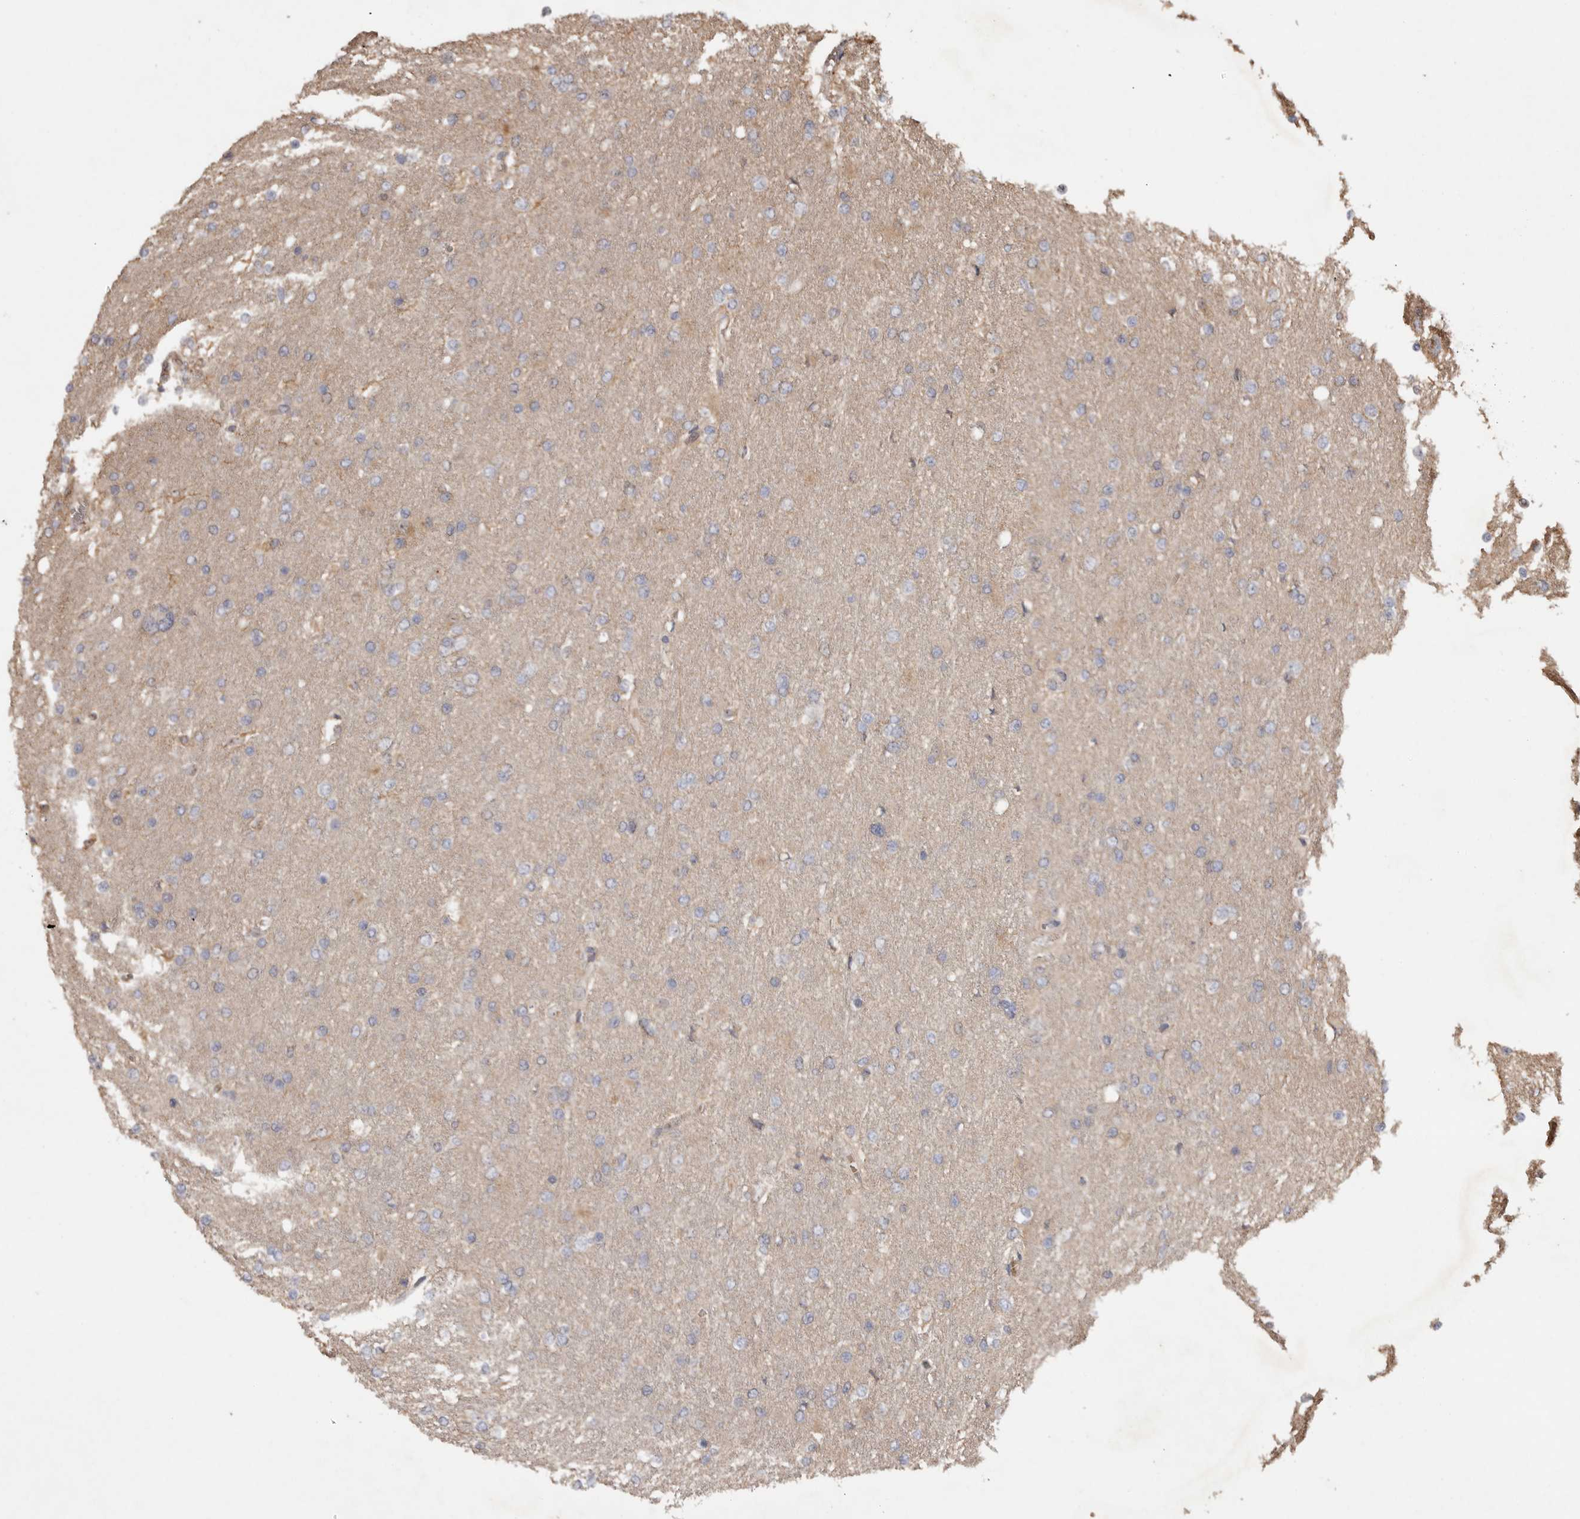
{"staining": {"intensity": "negative", "quantity": "none", "location": "none"}, "tissue": "glioma", "cell_type": "Tumor cells", "image_type": "cancer", "snomed": [{"axis": "morphology", "description": "Glioma, malignant, High grade"}, {"axis": "topography", "description": "Cerebral cortex"}], "caption": "IHC of human malignant glioma (high-grade) reveals no positivity in tumor cells. Nuclei are stained in blue.", "gene": "VN1R4", "patient": {"sex": "female", "age": 36}}